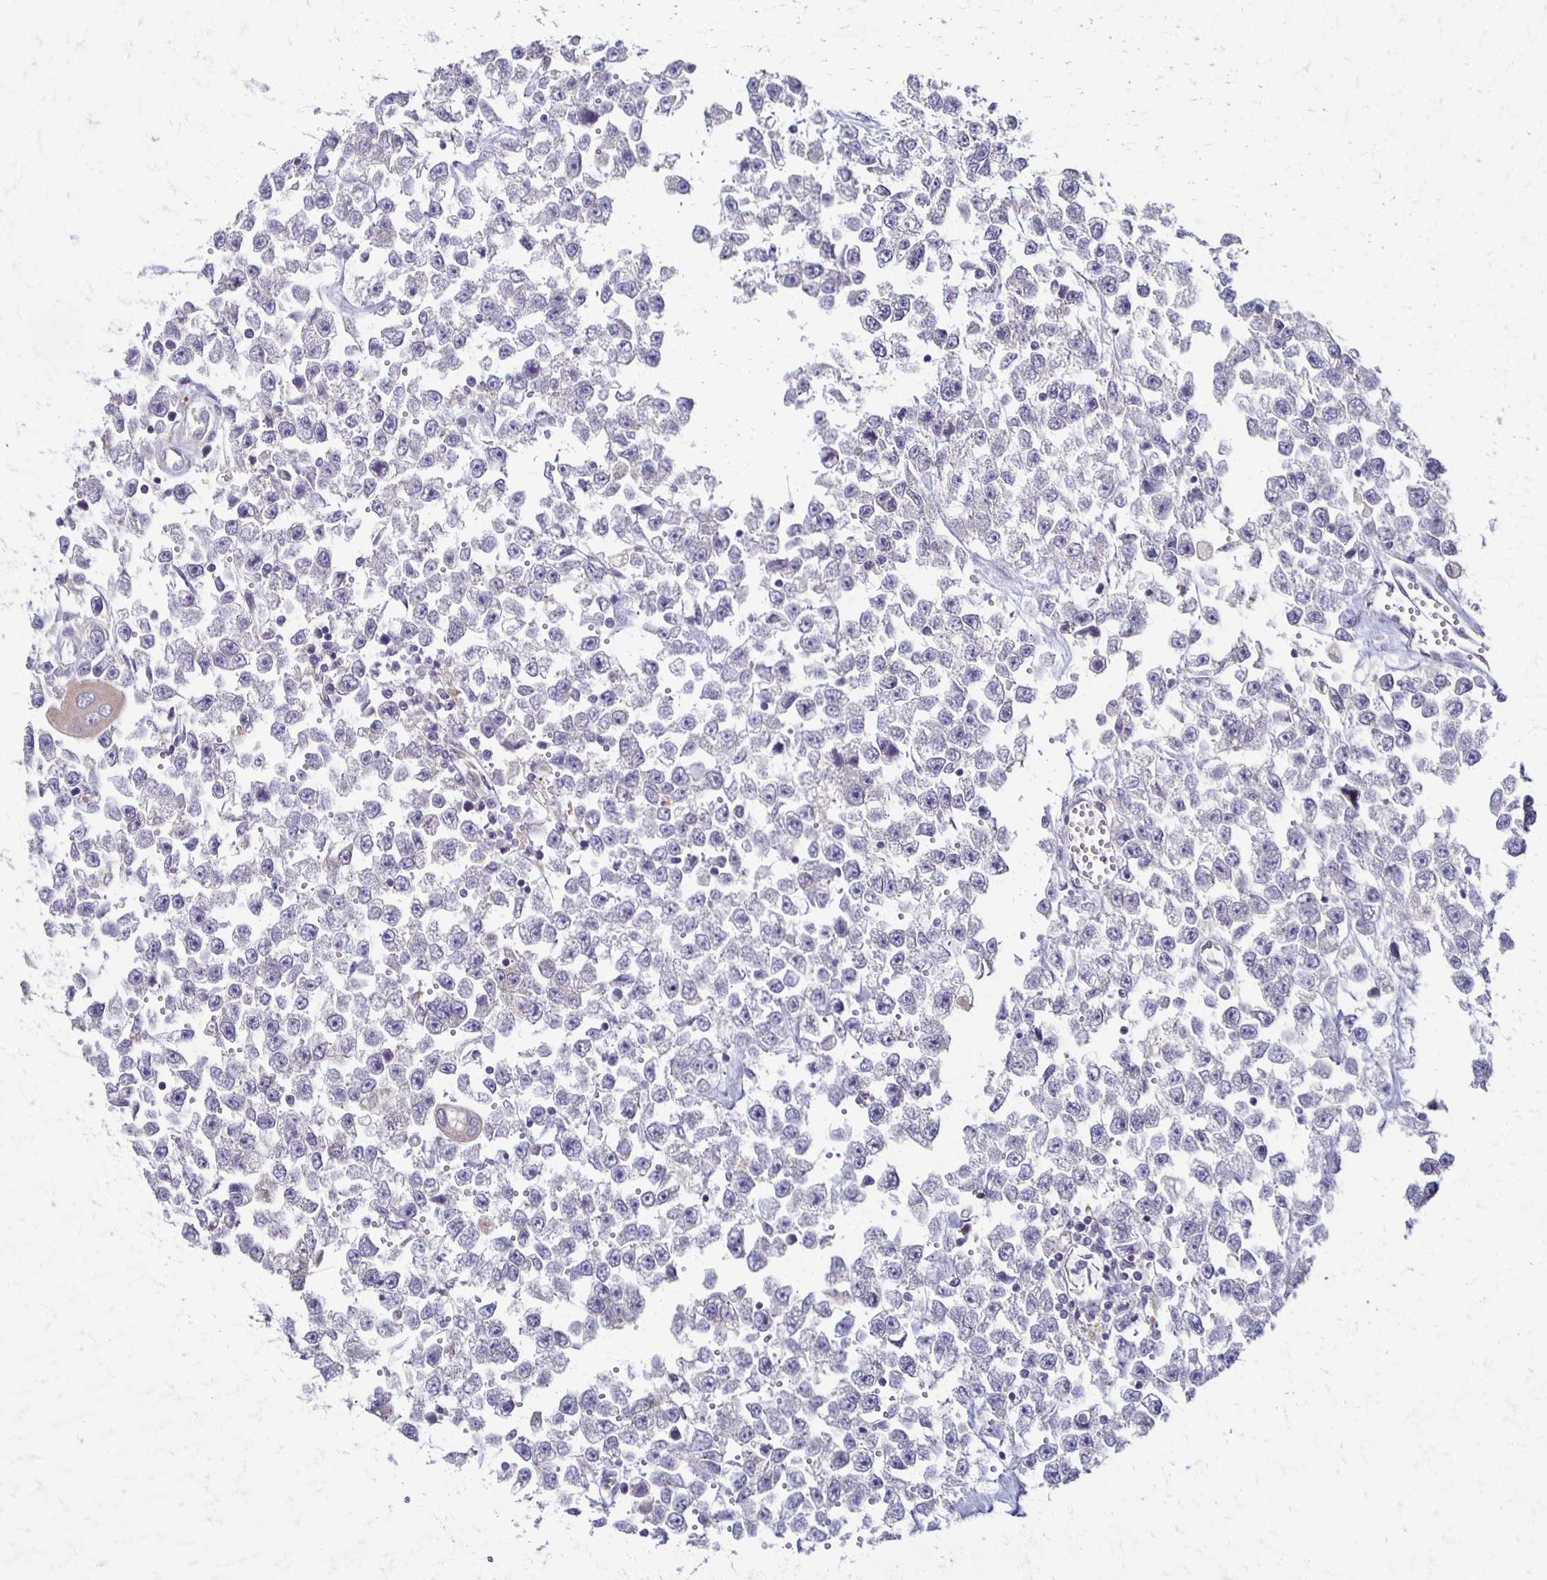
{"staining": {"intensity": "negative", "quantity": "none", "location": "none"}, "tissue": "testis cancer", "cell_type": "Tumor cells", "image_type": "cancer", "snomed": [{"axis": "morphology", "description": "Seminoma, NOS"}, {"axis": "topography", "description": "Testis"}], "caption": "A photomicrograph of human testis cancer (seminoma) is negative for staining in tumor cells. (IHC, brightfield microscopy, high magnification).", "gene": "GPX4", "patient": {"sex": "male", "age": 34}}